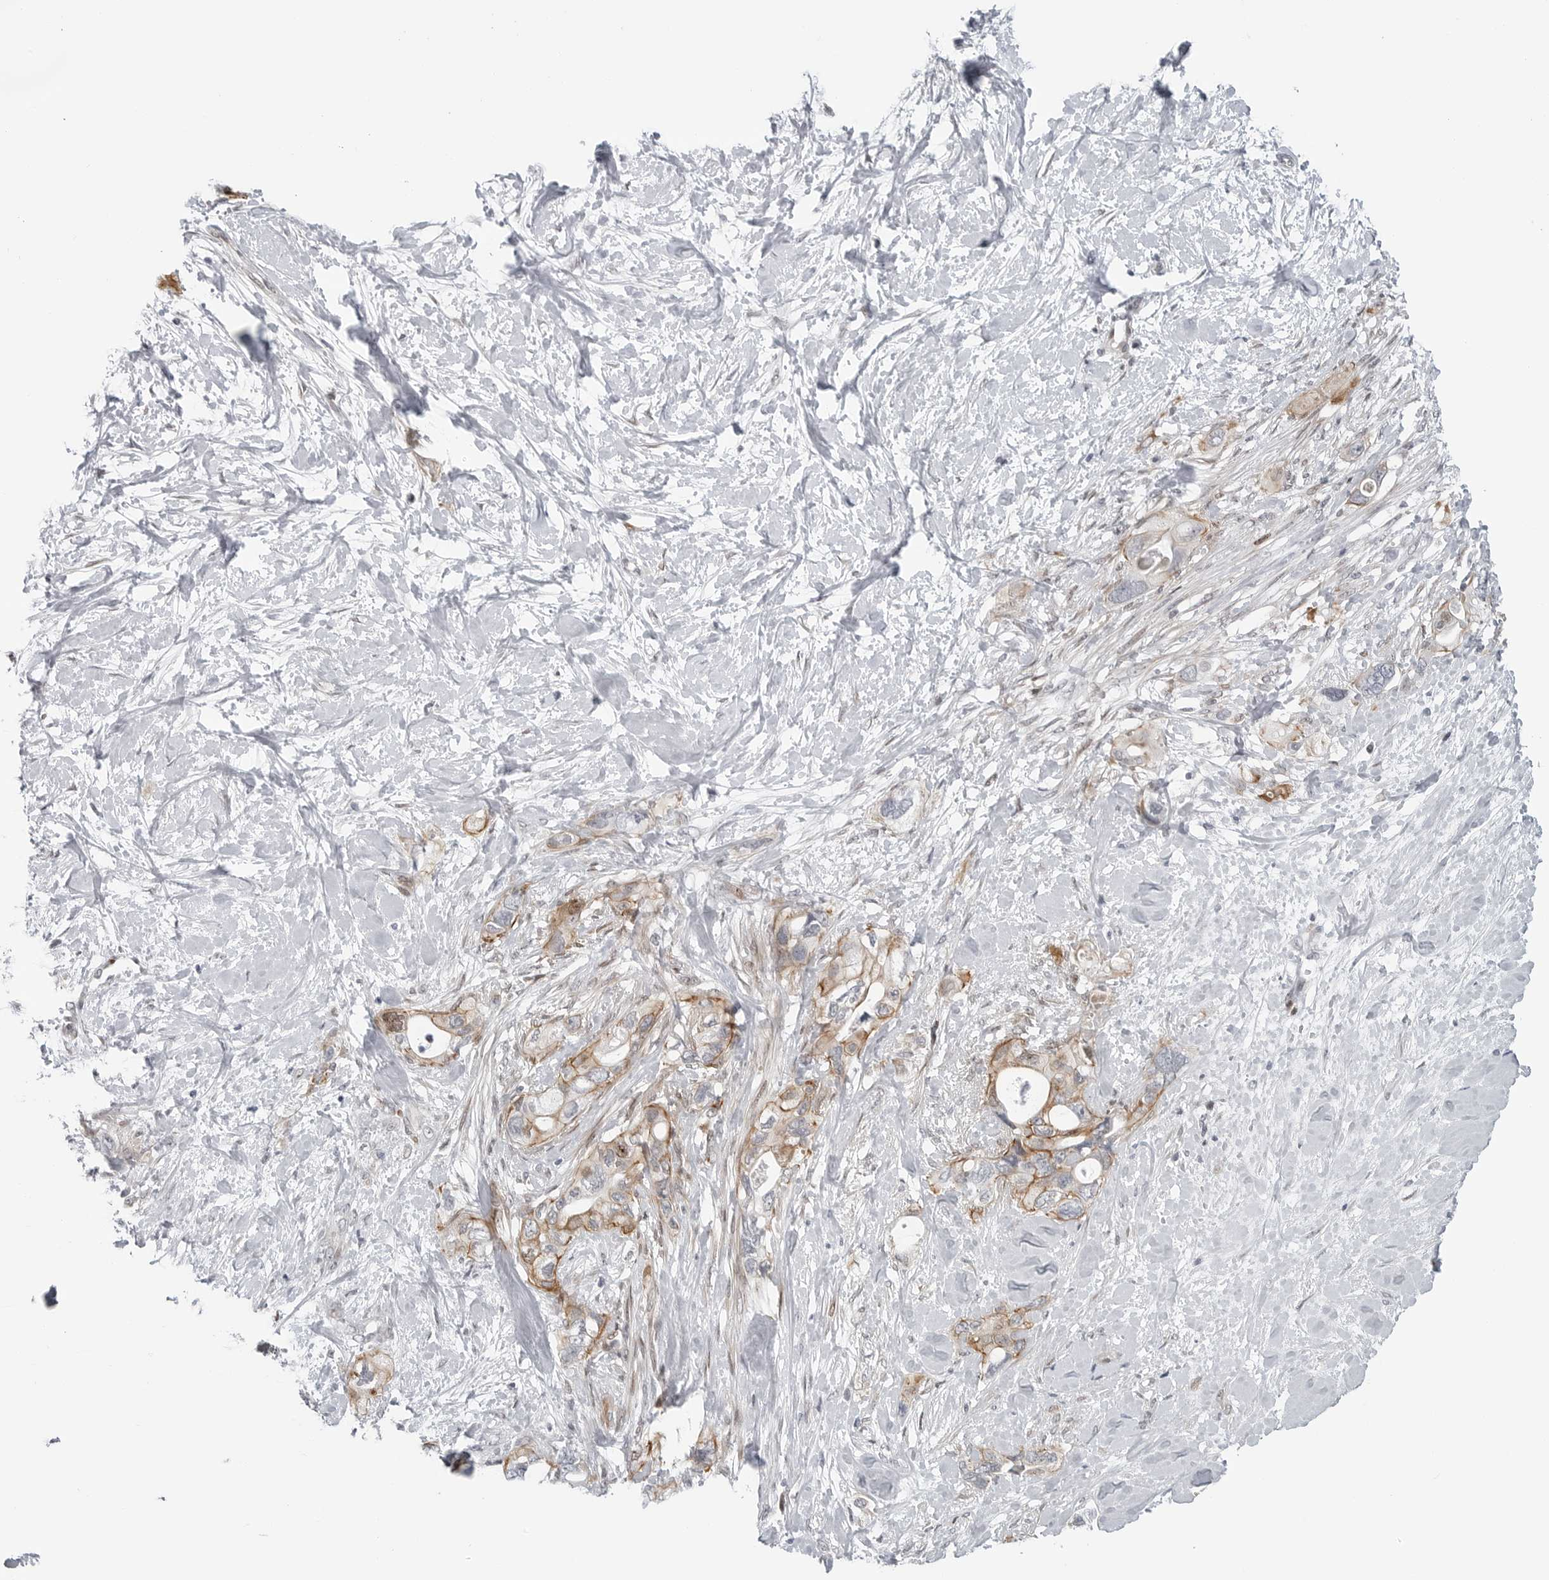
{"staining": {"intensity": "moderate", "quantity": ">75%", "location": "cytoplasmic/membranous"}, "tissue": "pancreatic cancer", "cell_type": "Tumor cells", "image_type": "cancer", "snomed": [{"axis": "morphology", "description": "Adenocarcinoma, NOS"}, {"axis": "topography", "description": "Pancreas"}], "caption": "Adenocarcinoma (pancreatic) was stained to show a protein in brown. There is medium levels of moderate cytoplasmic/membranous expression in approximately >75% of tumor cells. (Brightfield microscopy of DAB IHC at high magnification).", "gene": "FAM135B", "patient": {"sex": "female", "age": 56}}